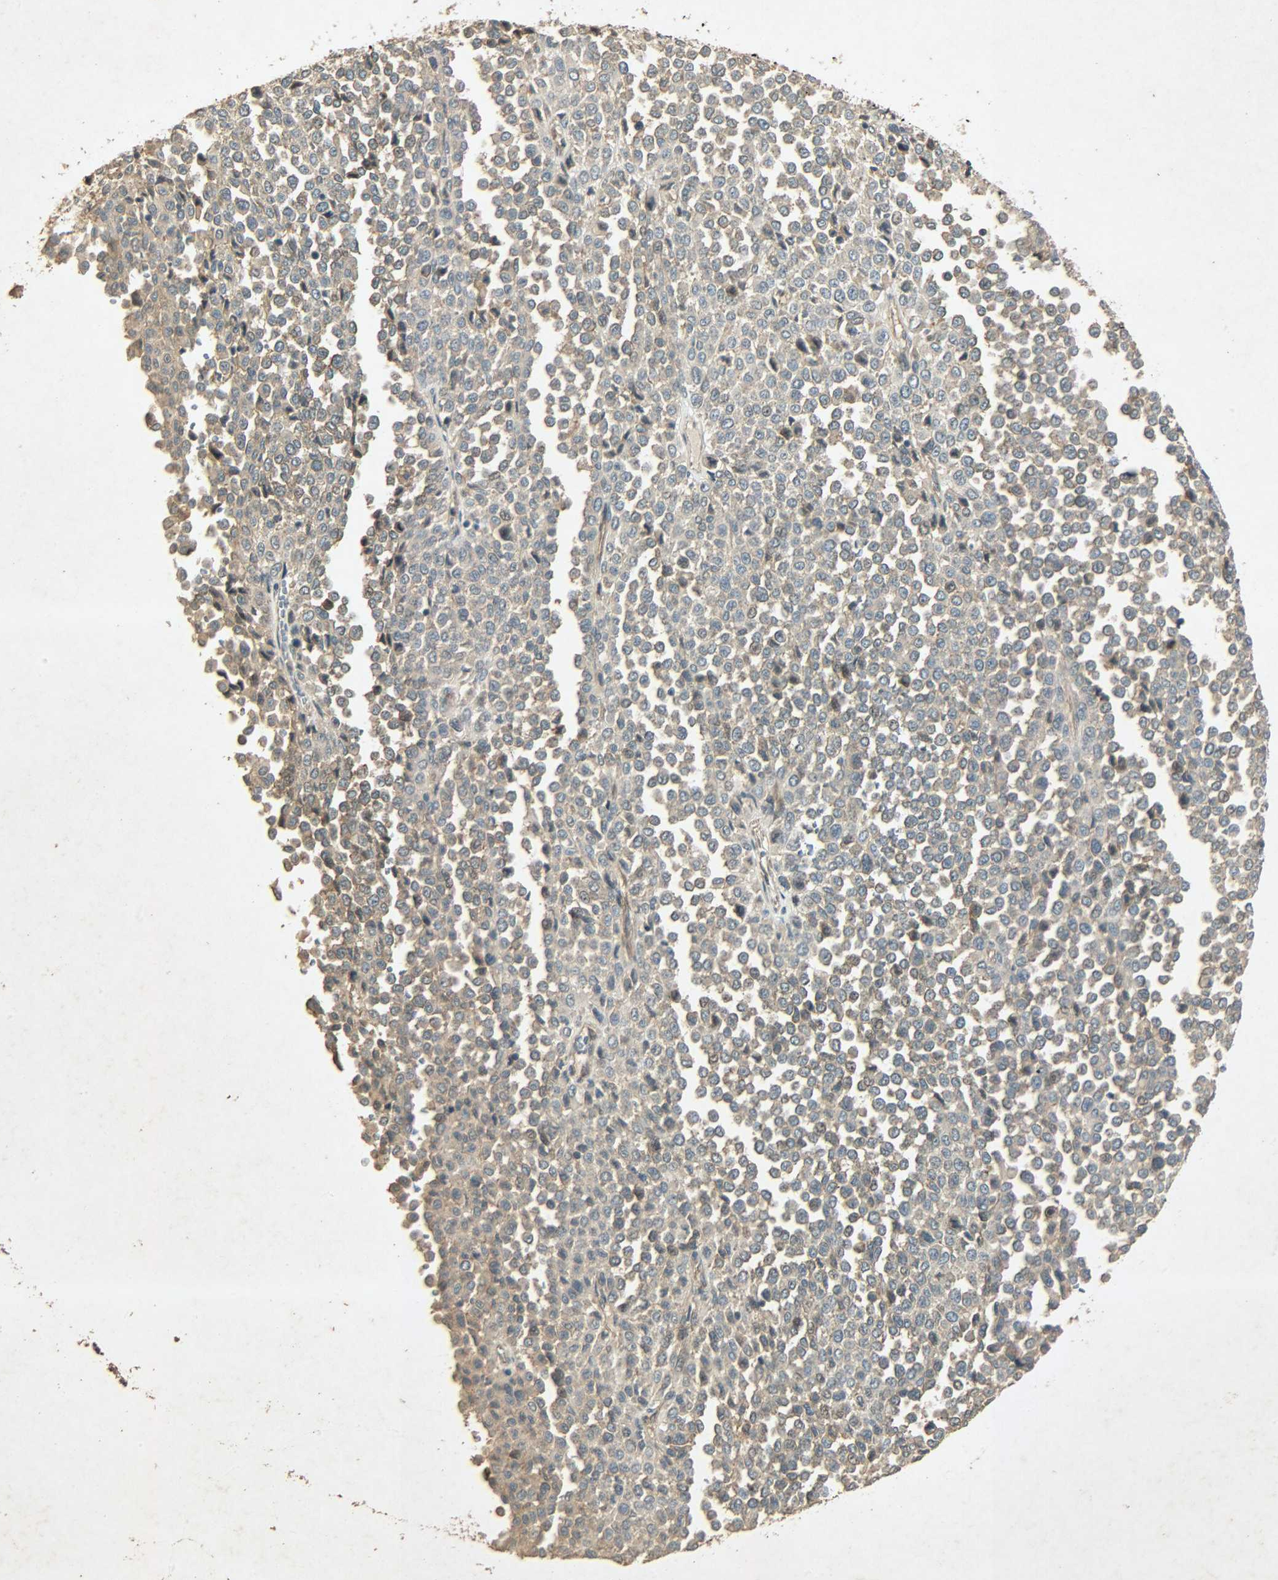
{"staining": {"intensity": "weak", "quantity": ">75%", "location": "cytoplasmic/membranous"}, "tissue": "melanoma", "cell_type": "Tumor cells", "image_type": "cancer", "snomed": [{"axis": "morphology", "description": "Malignant melanoma, Metastatic site"}, {"axis": "topography", "description": "Pancreas"}], "caption": "A histopathology image of human melanoma stained for a protein displays weak cytoplasmic/membranous brown staining in tumor cells. Nuclei are stained in blue.", "gene": "ATP2B1", "patient": {"sex": "female", "age": 30}}